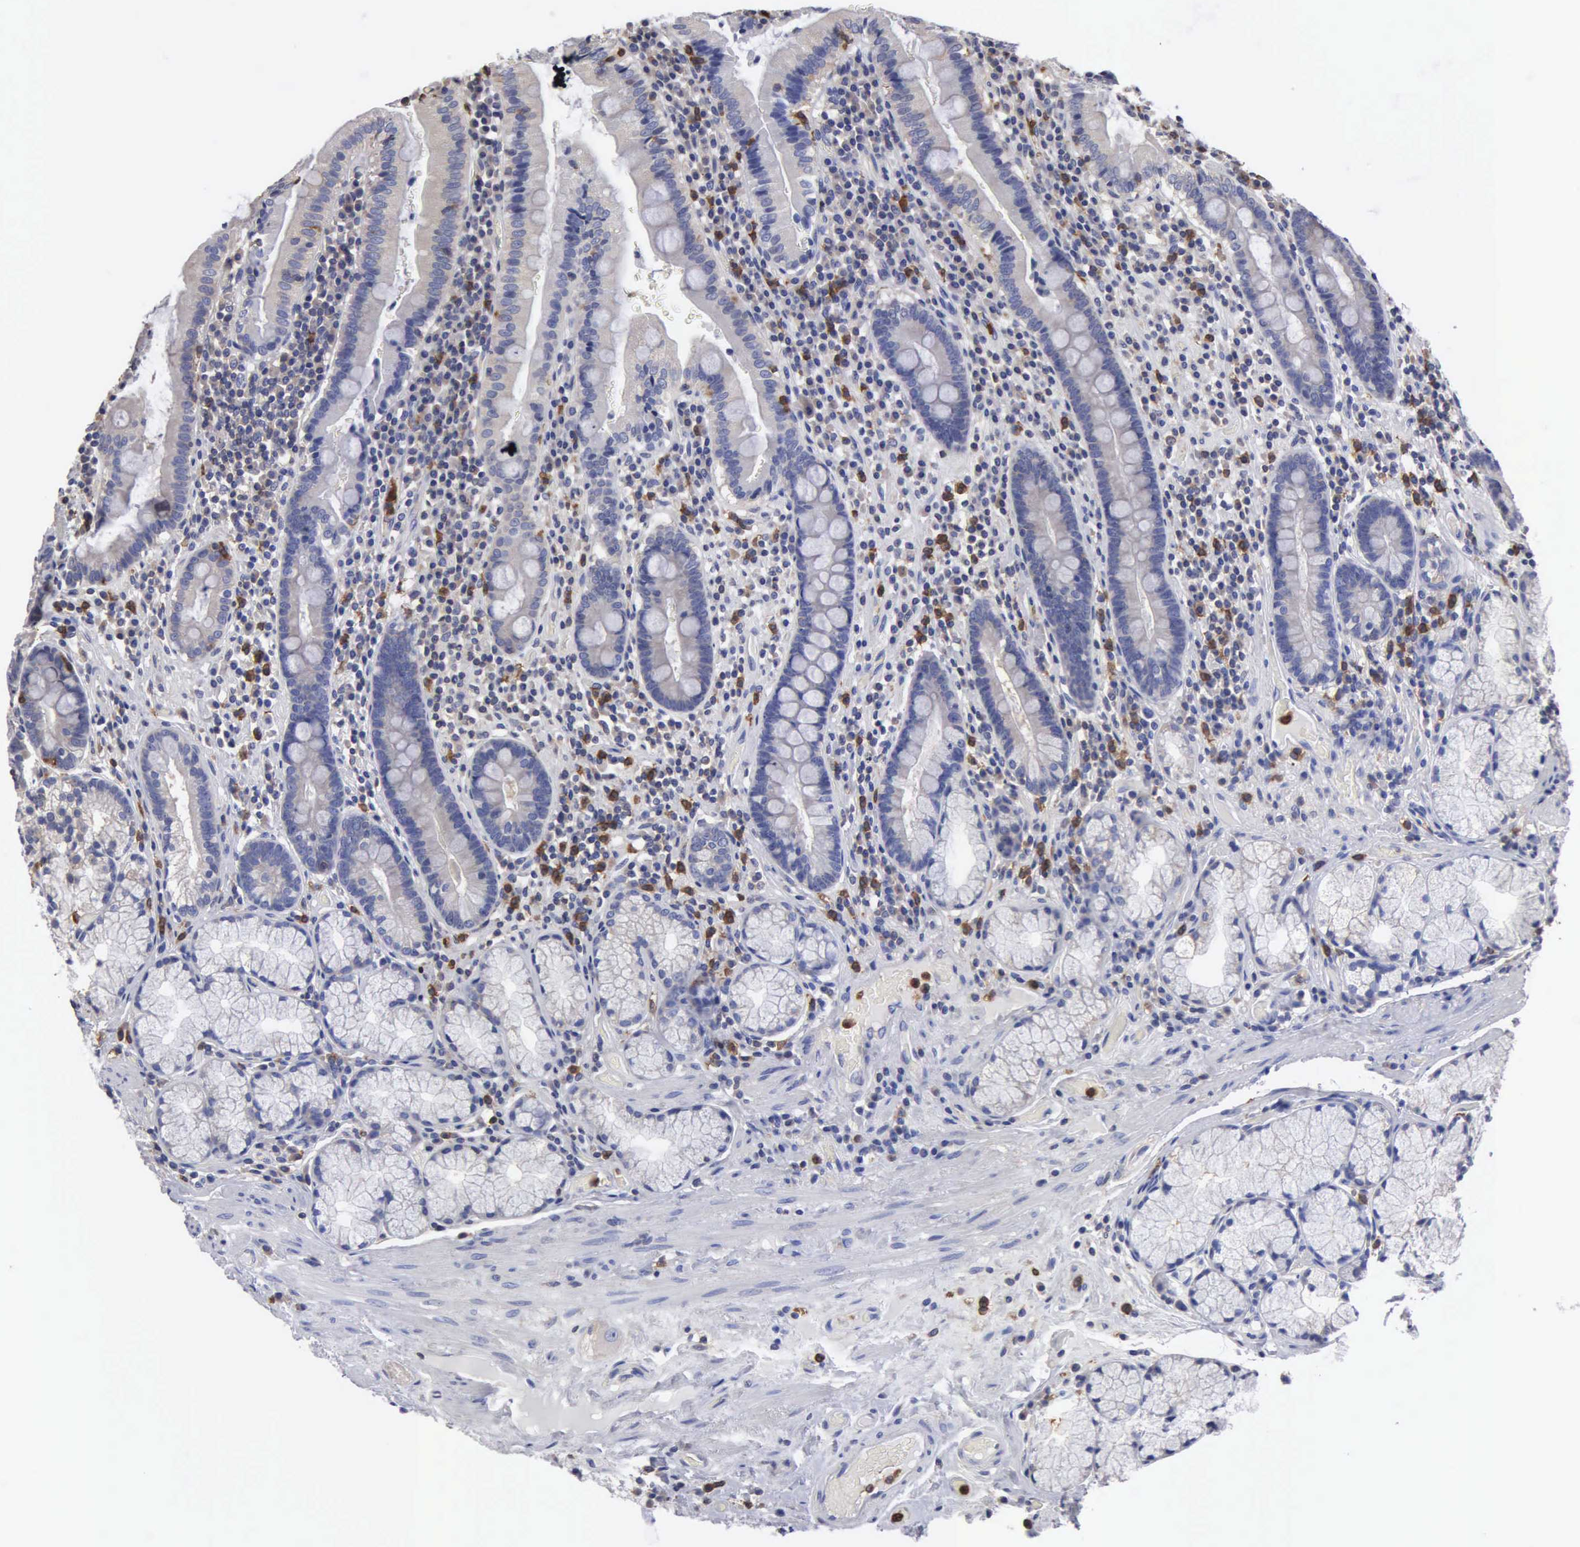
{"staining": {"intensity": "weak", "quantity": "<25%", "location": "cytoplasmic/membranous"}, "tissue": "duodenum", "cell_type": "Glandular cells", "image_type": "normal", "snomed": [{"axis": "morphology", "description": "Normal tissue, NOS"}, {"axis": "topography", "description": "Stomach, lower"}, {"axis": "topography", "description": "Duodenum"}], "caption": "DAB (3,3'-diaminobenzidine) immunohistochemical staining of unremarkable human duodenum reveals no significant expression in glandular cells.", "gene": "G6PD", "patient": {"sex": "male", "age": 84}}